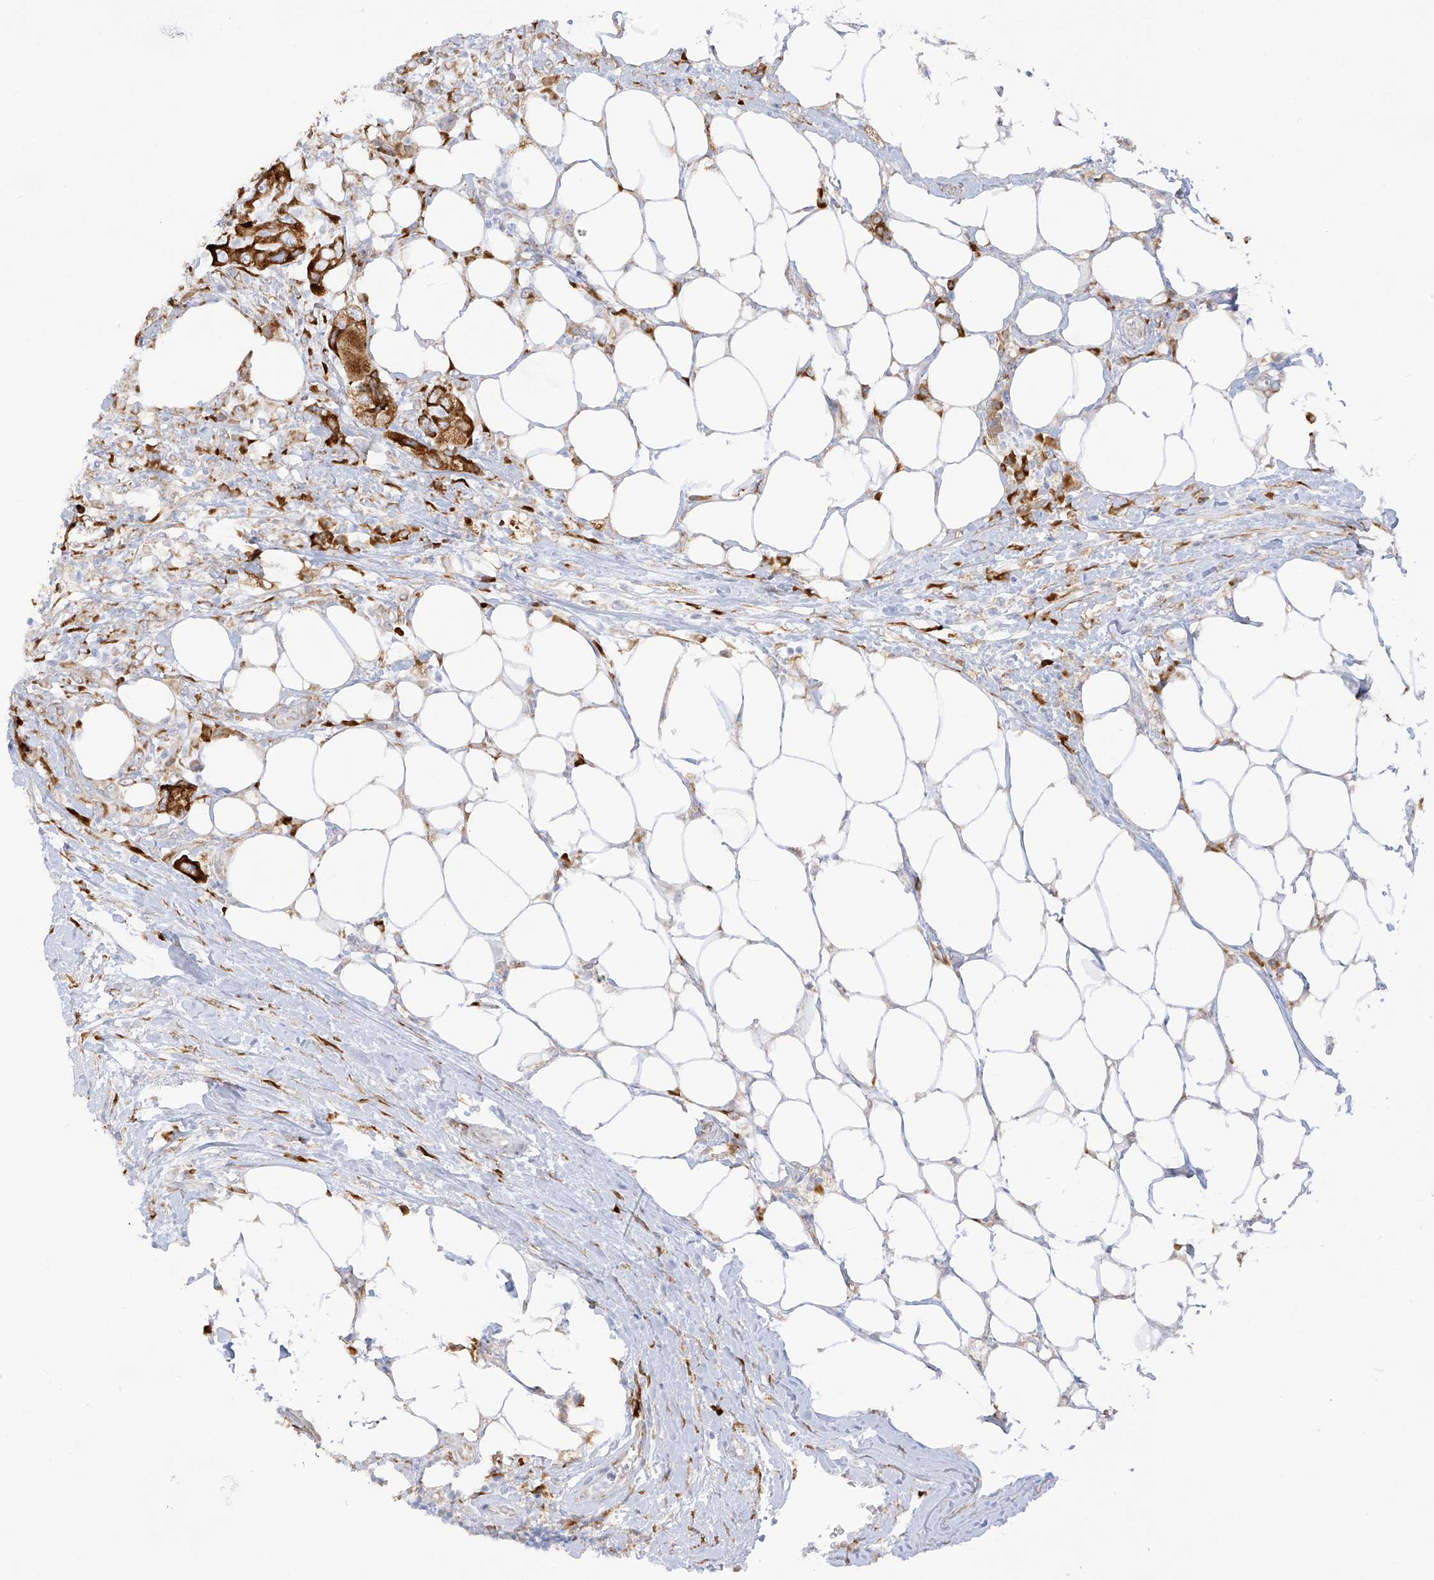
{"staining": {"intensity": "moderate", "quantity": ">75%", "location": "cytoplasmic/membranous"}, "tissue": "colorectal cancer", "cell_type": "Tumor cells", "image_type": "cancer", "snomed": [{"axis": "morphology", "description": "Adenocarcinoma, NOS"}, {"axis": "topography", "description": "Colon"}], "caption": "Protein analysis of colorectal cancer (adenocarcinoma) tissue demonstrates moderate cytoplasmic/membranous expression in approximately >75% of tumor cells.", "gene": "LRRC59", "patient": {"sex": "male", "age": 71}}